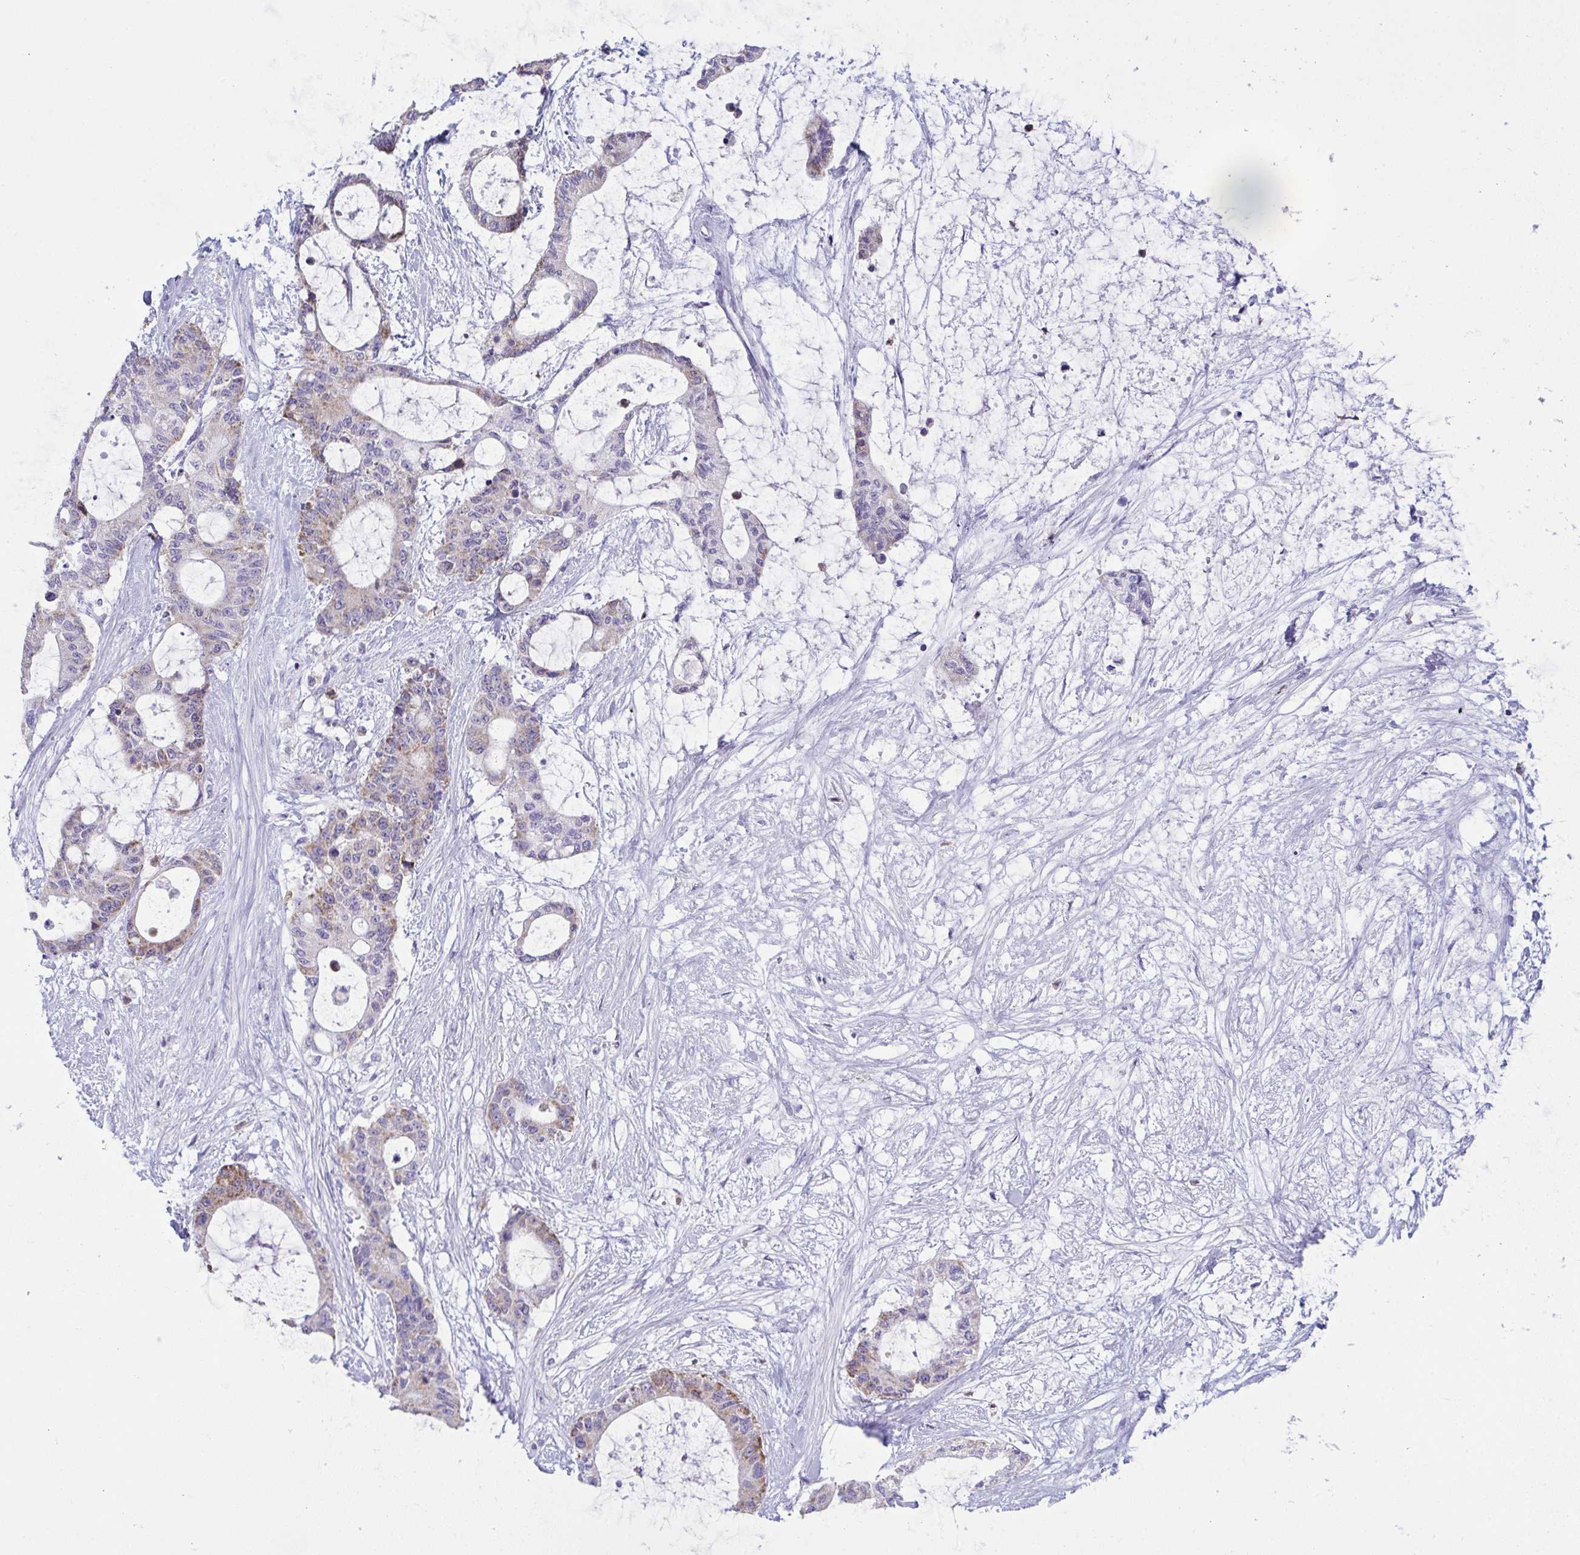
{"staining": {"intensity": "moderate", "quantity": "<25%", "location": "cytoplasmic/membranous"}, "tissue": "liver cancer", "cell_type": "Tumor cells", "image_type": "cancer", "snomed": [{"axis": "morphology", "description": "Normal tissue, NOS"}, {"axis": "morphology", "description": "Cholangiocarcinoma"}, {"axis": "topography", "description": "Liver"}, {"axis": "topography", "description": "Peripheral nerve tissue"}], "caption": "Immunohistochemical staining of human liver cancer (cholangiocarcinoma) shows moderate cytoplasmic/membranous protein expression in about <25% of tumor cells. (Stains: DAB in brown, nuclei in blue, Microscopy: brightfield microscopy at high magnification).", "gene": "PLA2G12B", "patient": {"sex": "female", "age": 73}}